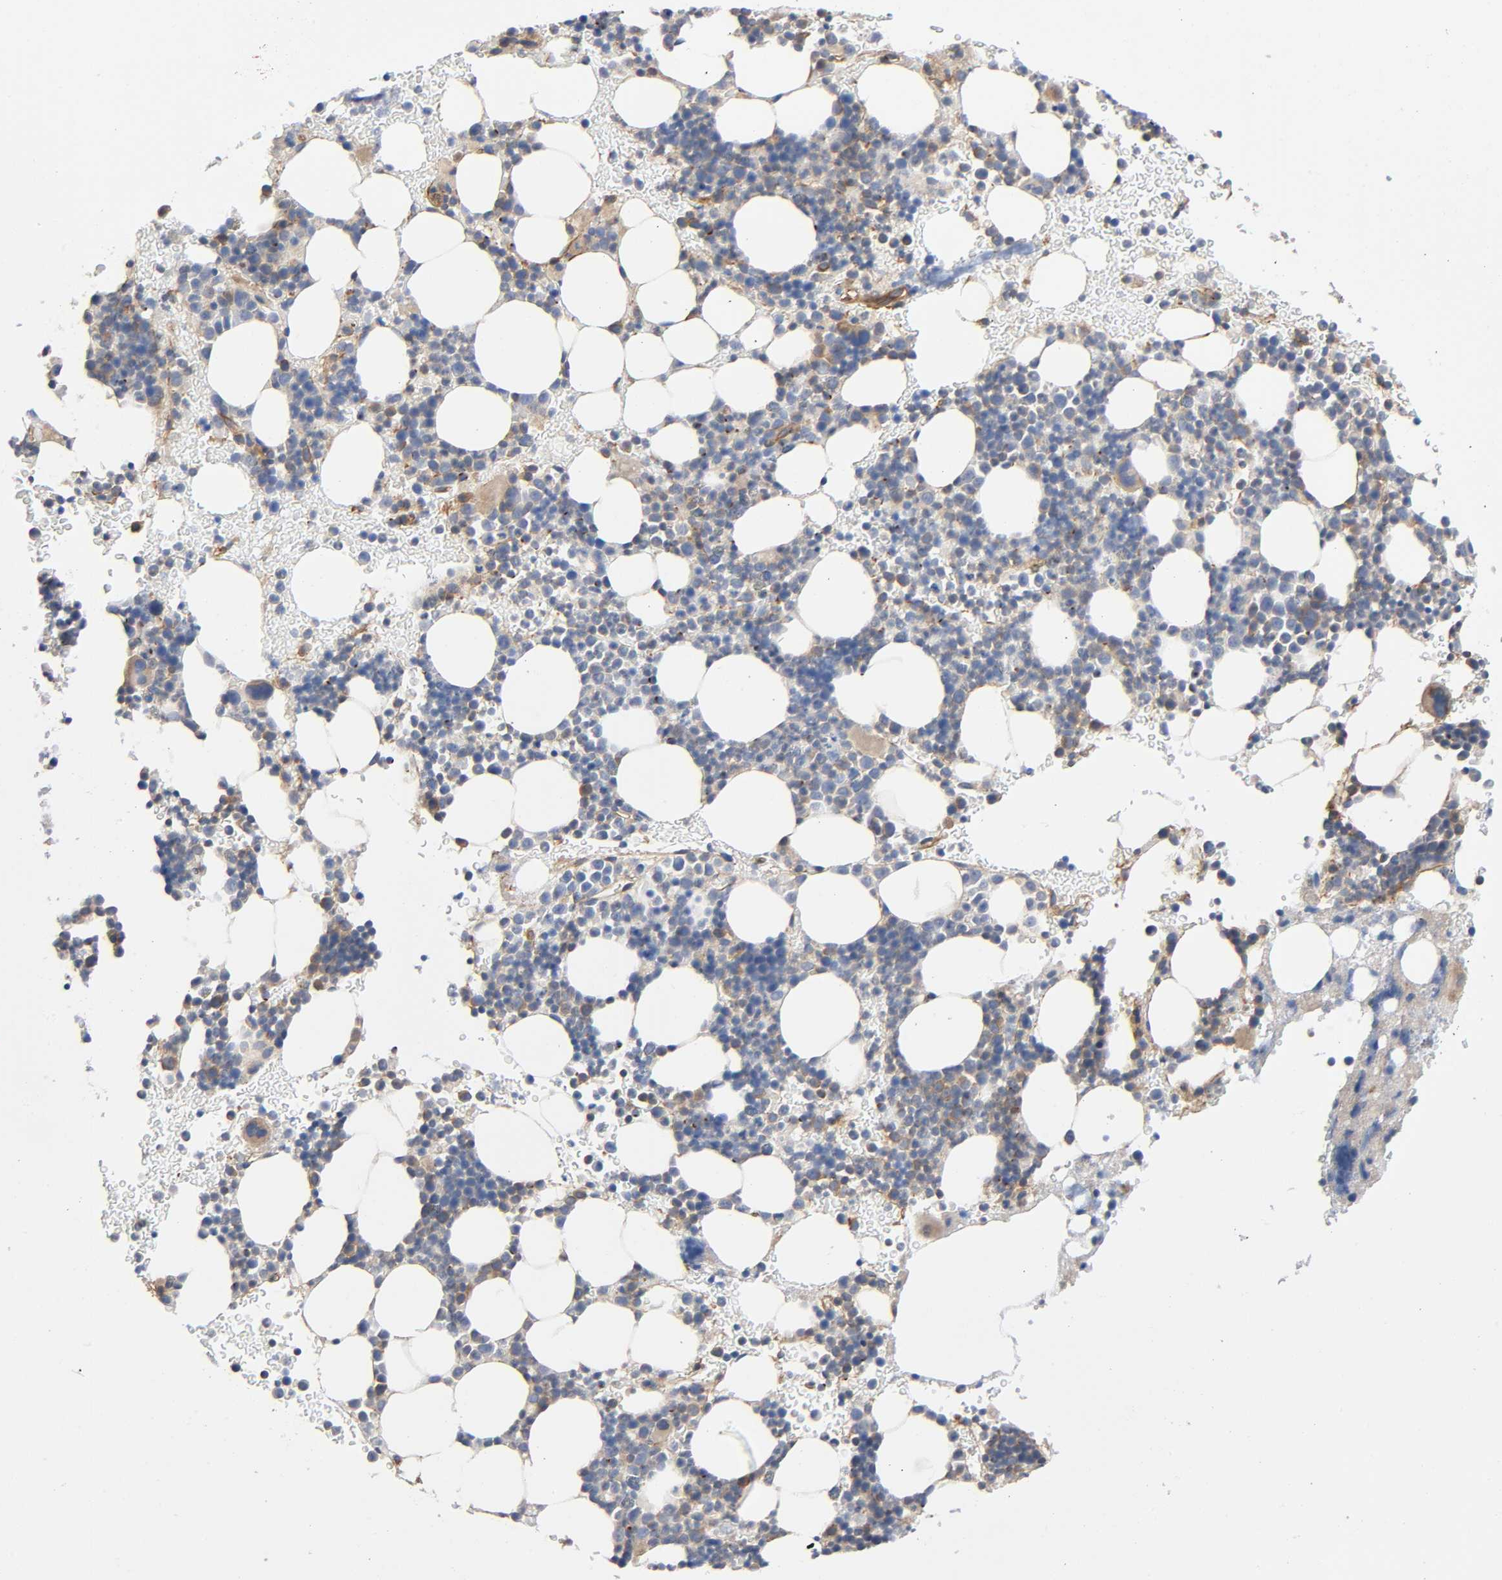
{"staining": {"intensity": "weak", "quantity": "25%-75%", "location": "cytoplasmic/membranous"}, "tissue": "bone marrow", "cell_type": "Hematopoietic cells", "image_type": "normal", "snomed": [{"axis": "morphology", "description": "Normal tissue, NOS"}, {"axis": "topography", "description": "Bone marrow"}], "caption": "Immunohistochemical staining of normal human bone marrow reveals weak cytoplasmic/membranous protein expression in about 25%-75% of hematopoietic cells.", "gene": "MARS1", "patient": {"sex": "male", "age": 17}}